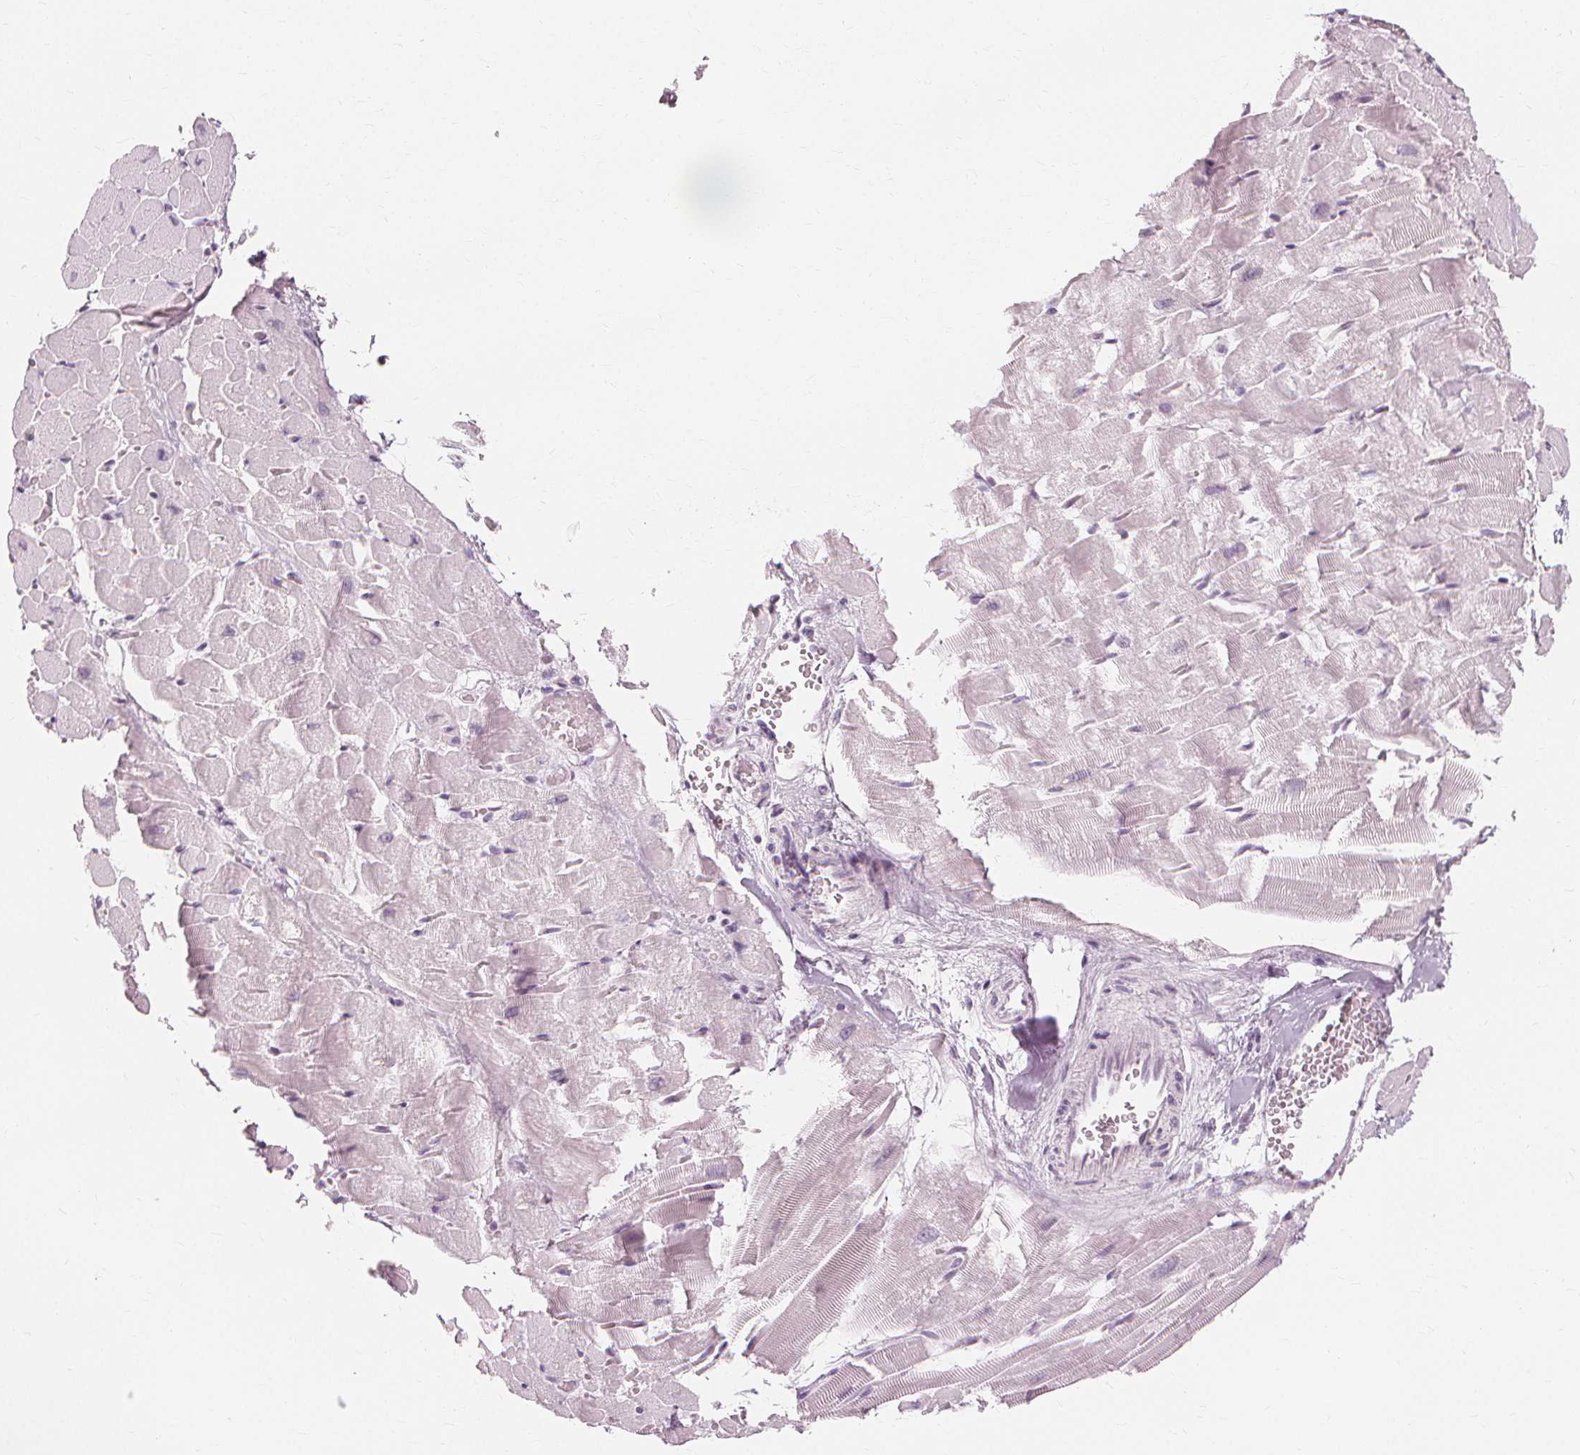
{"staining": {"intensity": "negative", "quantity": "none", "location": "none"}, "tissue": "heart muscle", "cell_type": "Cardiomyocytes", "image_type": "normal", "snomed": [{"axis": "morphology", "description": "Normal tissue, NOS"}, {"axis": "topography", "description": "Heart"}], "caption": "DAB immunohistochemical staining of benign human heart muscle demonstrates no significant expression in cardiomyocytes. (DAB (3,3'-diaminobenzidine) immunohistochemistry visualized using brightfield microscopy, high magnification).", "gene": "MUC12", "patient": {"sex": "male", "age": 37}}